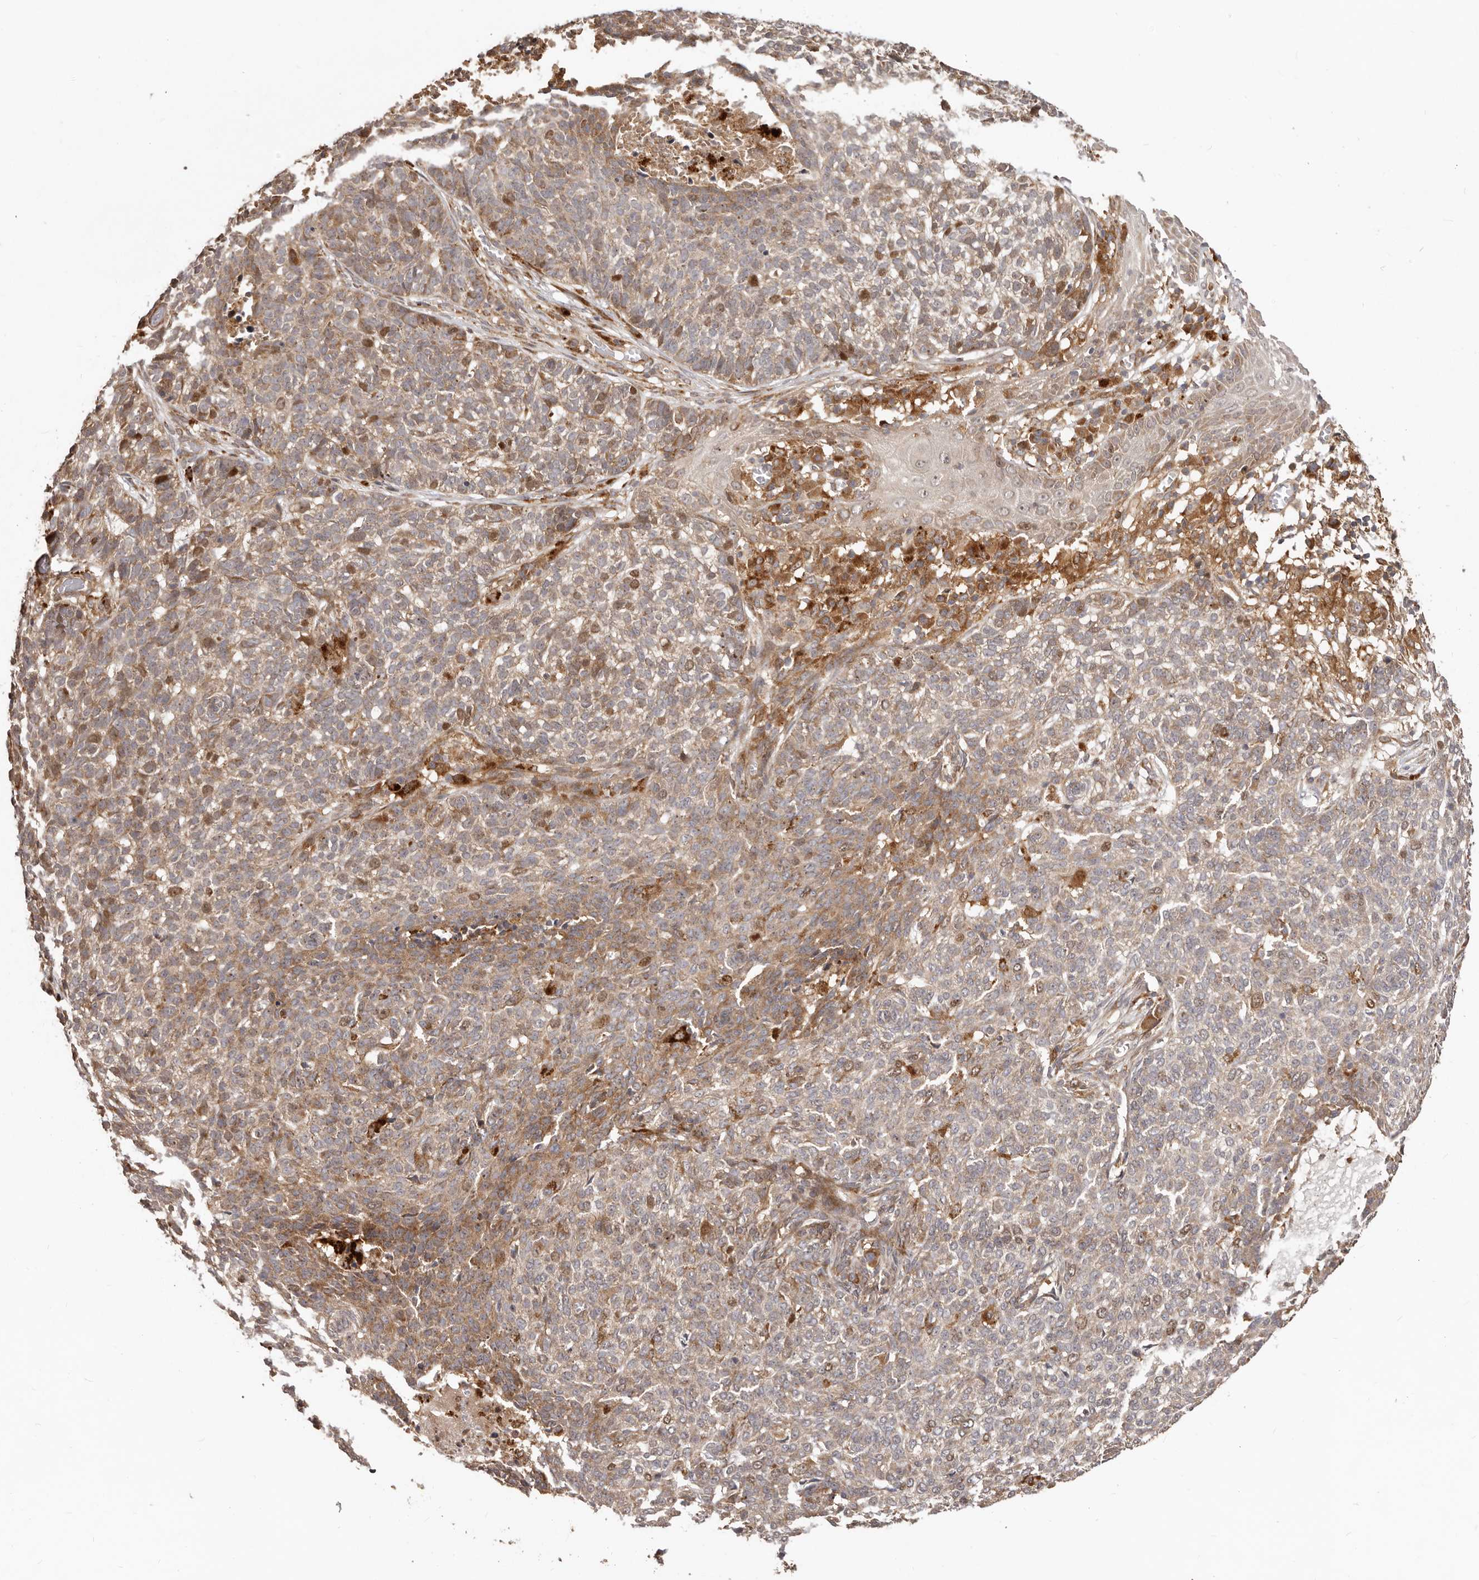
{"staining": {"intensity": "weak", "quantity": "25%-75%", "location": "cytoplasmic/membranous,nuclear"}, "tissue": "skin cancer", "cell_type": "Tumor cells", "image_type": "cancer", "snomed": [{"axis": "morphology", "description": "Basal cell carcinoma"}, {"axis": "topography", "description": "Skin"}], "caption": "A histopathology image showing weak cytoplasmic/membranous and nuclear positivity in about 25%-75% of tumor cells in skin basal cell carcinoma, as visualized by brown immunohistochemical staining.", "gene": "RNF187", "patient": {"sex": "male", "age": 85}}